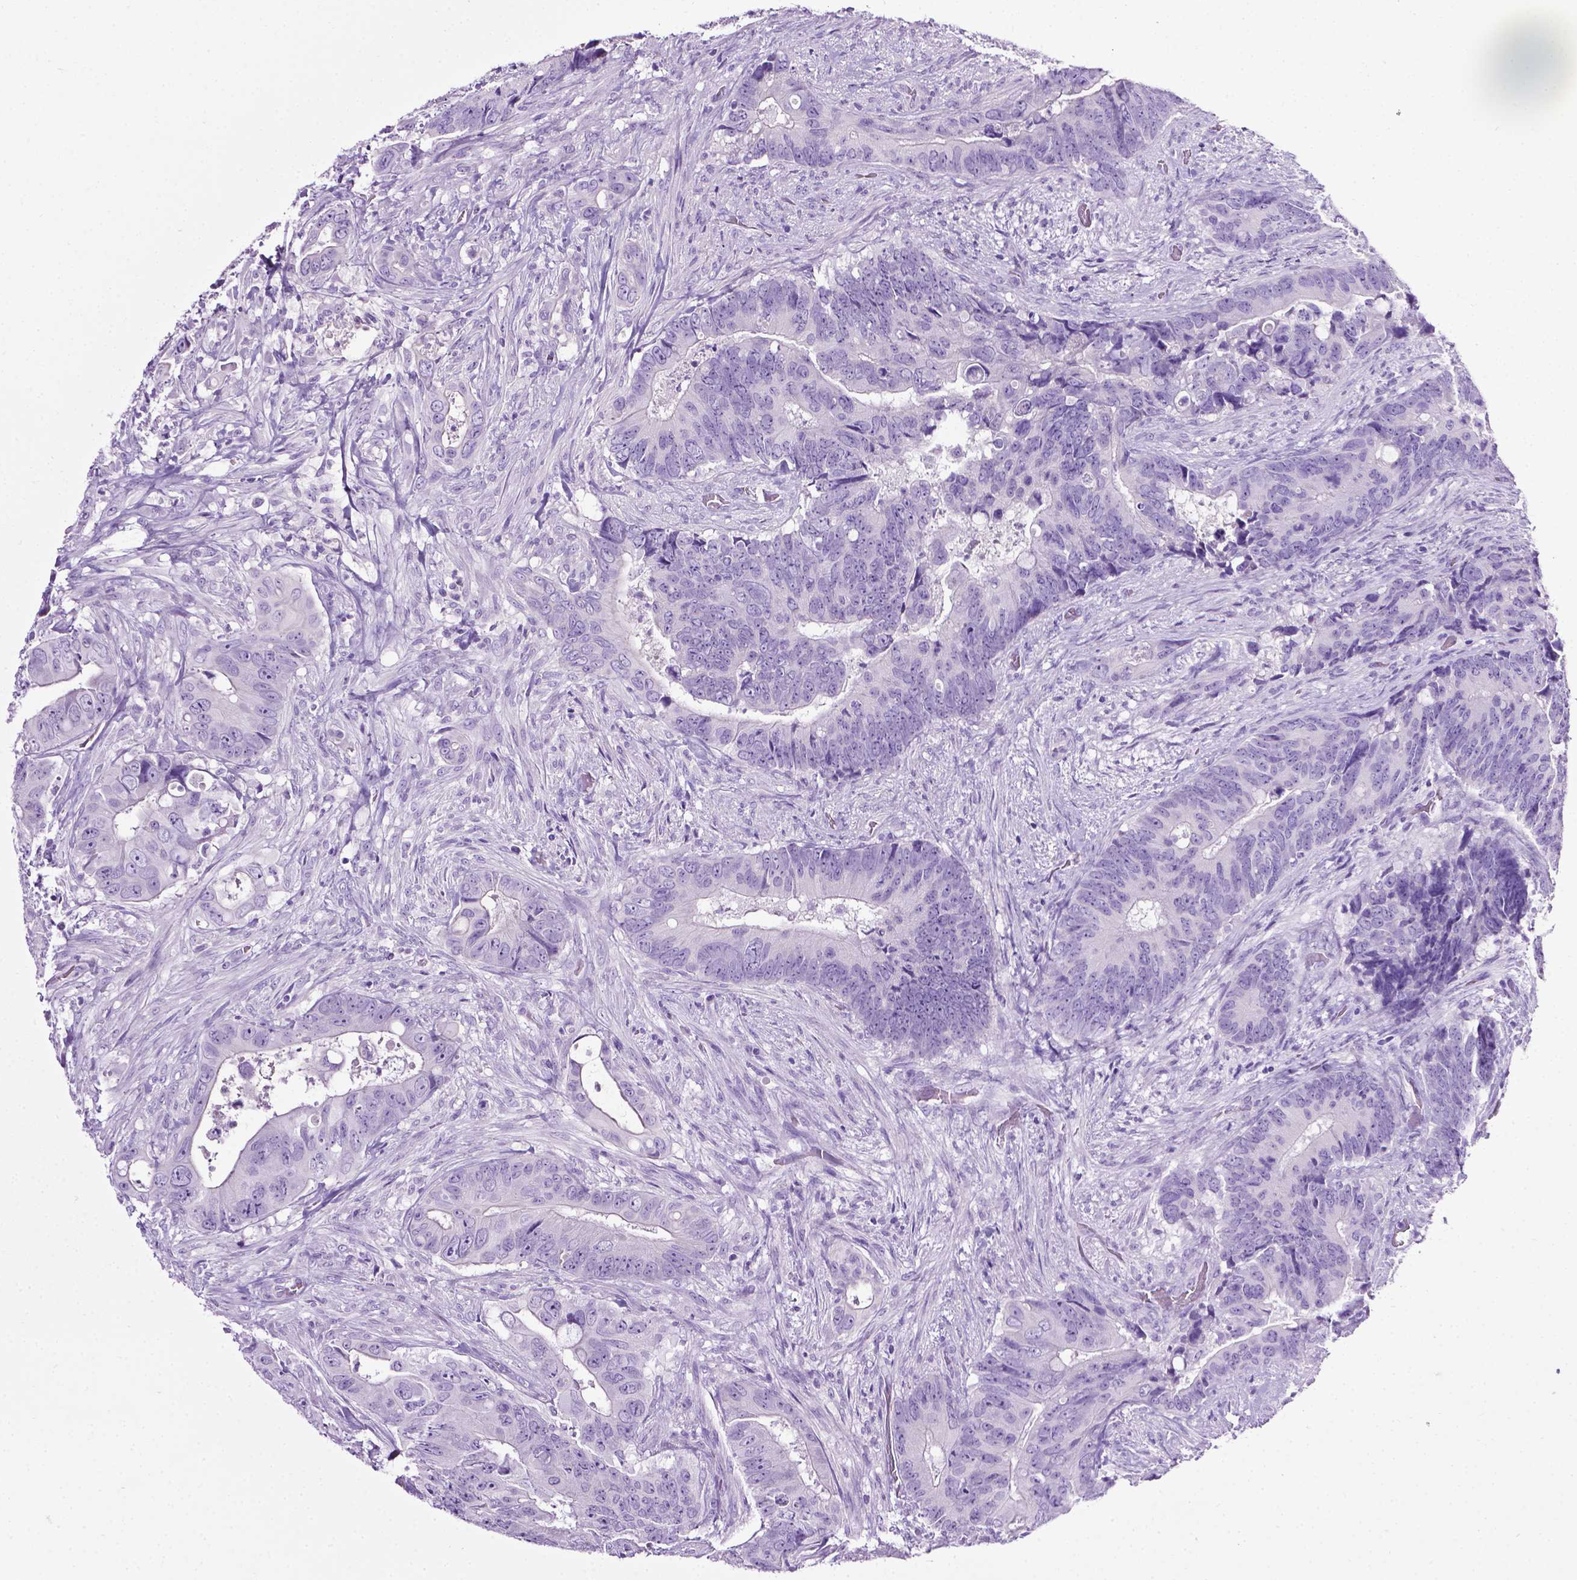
{"staining": {"intensity": "negative", "quantity": "none", "location": "none"}, "tissue": "colorectal cancer", "cell_type": "Tumor cells", "image_type": "cancer", "snomed": [{"axis": "morphology", "description": "Adenocarcinoma, NOS"}, {"axis": "topography", "description": "Rectum"}], "caption": "Tumor cells show no significant protein expression in colorectal cancer (adenocarcinoma).", "gene": "LELP1", "patient": {"sex": "male", "age": 78}}